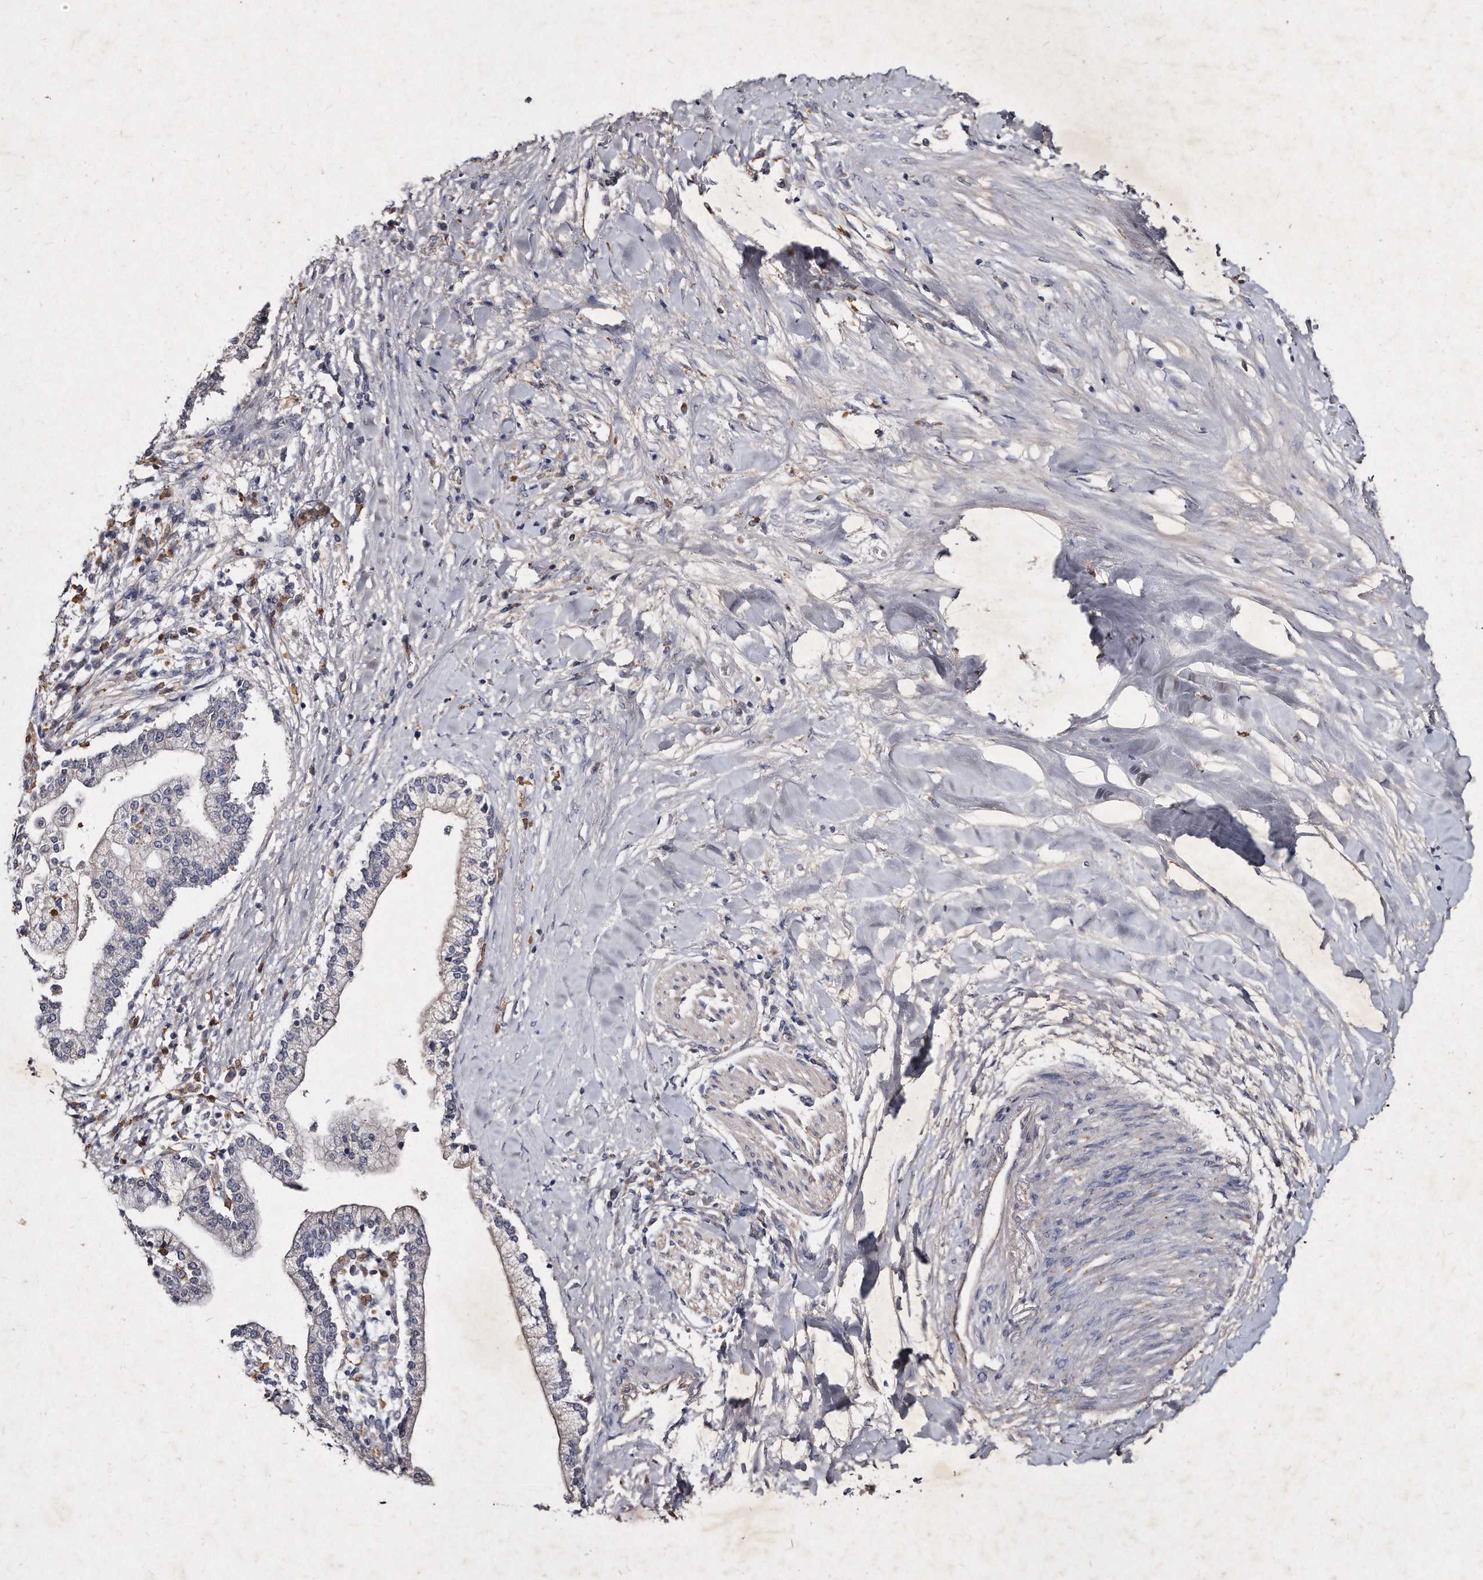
{"staining": {"intensity": "negative", "quantity": "none", "location": "none"}, "tissue": "liver cancer", "cell_type": "Tumor cells", "image_type": "cancer", "snomed": [{"axis": "morphology", "description": "Cholangiocarcinoma"}, {"axis": "topography", "description": "Liver"}], "caption": "Immunohistochemical staining of liver cholangiocarcinoma exhibits no significant expression in tumor cells. (DAB immunohistochemistry (IHC) visualized using brightfield microscopy, high magnification).", "gene": "KLHDC3", "patient": {"sex": "male", "age": 50}}